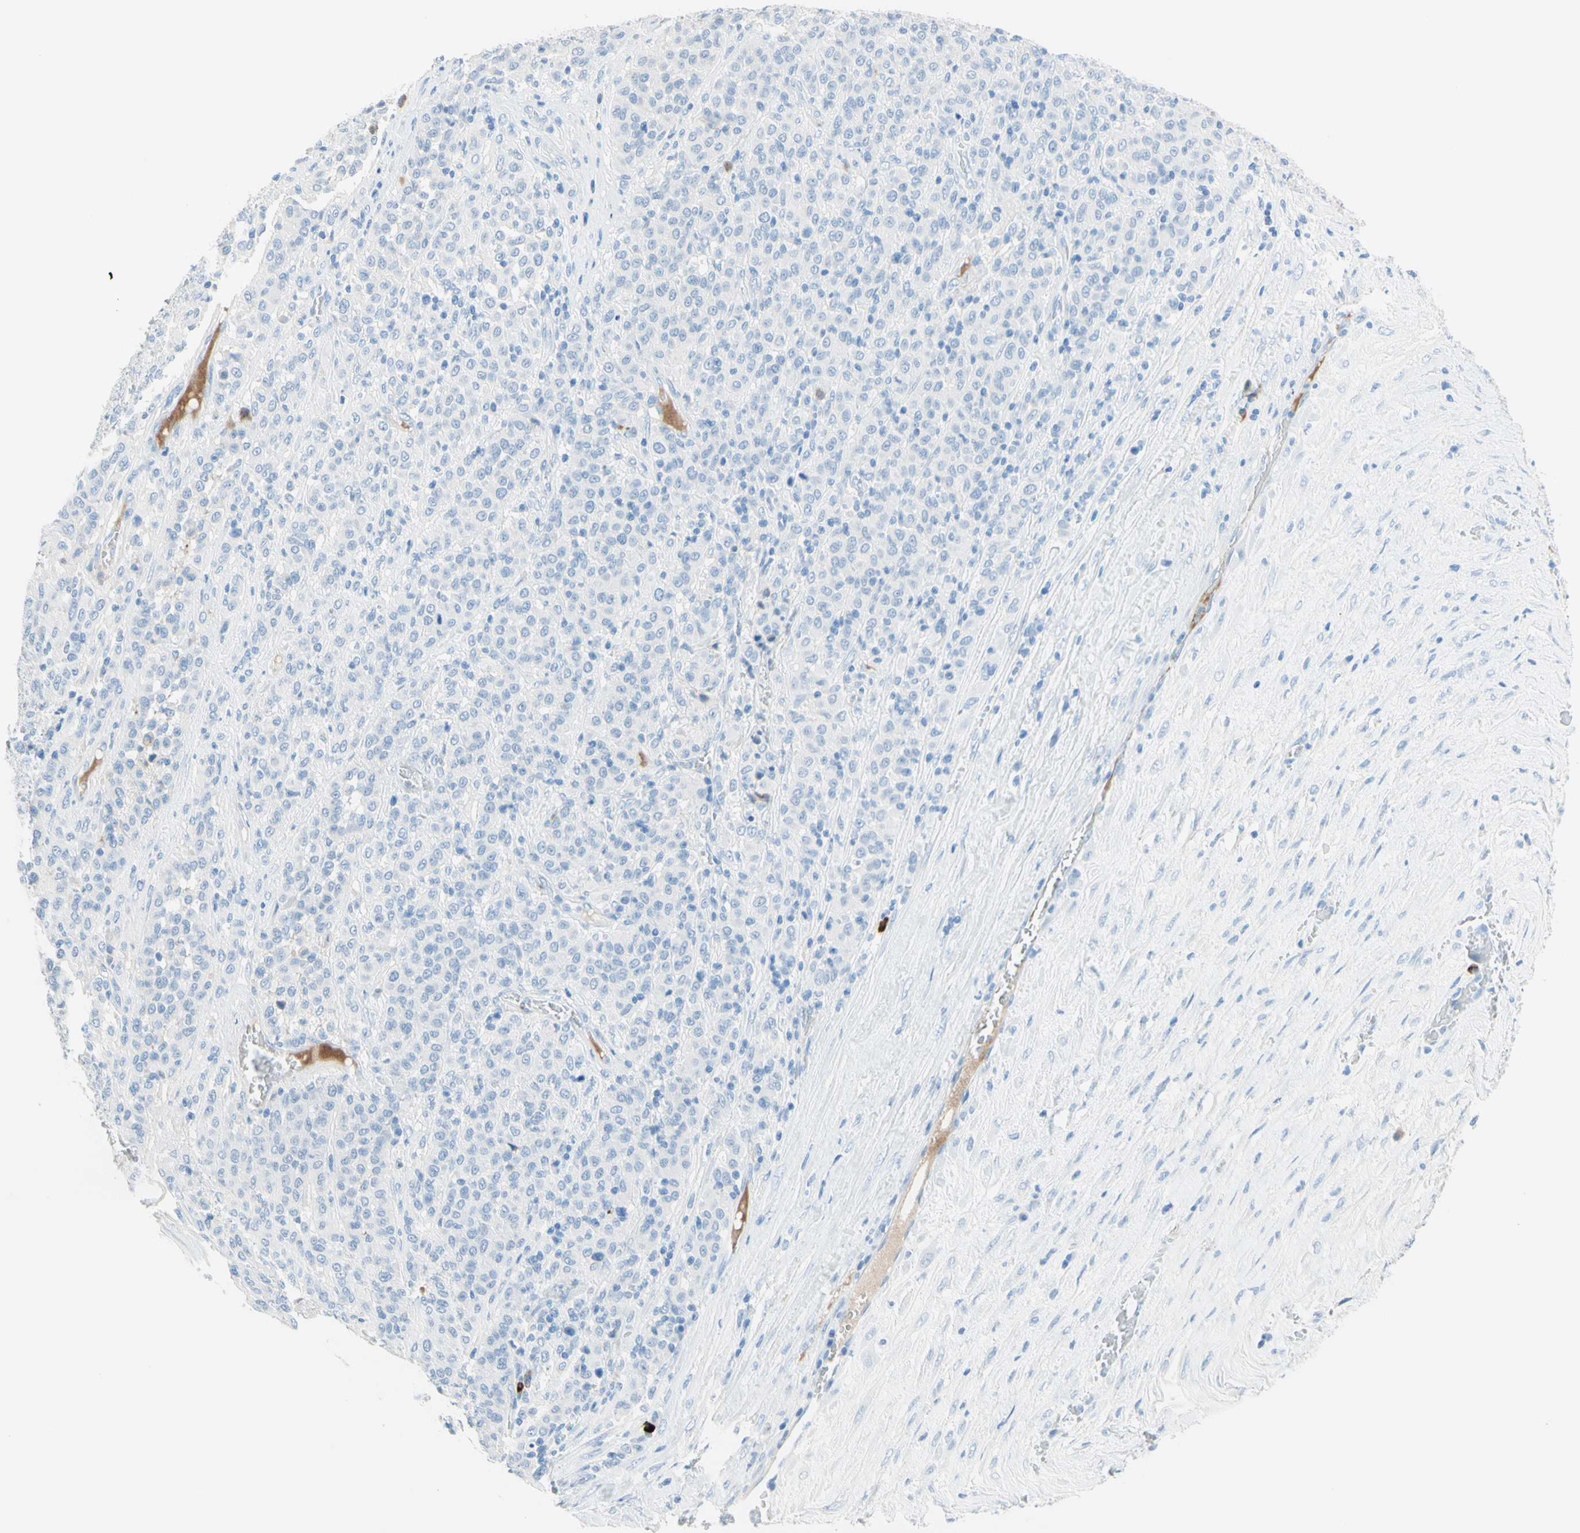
{"staining": {"intensity": "negative", "quantity": "none", "location": "none"}, "tissue": "melanoma", "cell_type": "Tumor cells", "image_type": "cancer", "snomed": [{"axis": "morphology", "description": "Malignant melanoma, Metastatic site"}, {"axis": "topography", "description": "Pancreas"}], "caption": "The histopathology image shows no staining of tumor cells in melanoma. (DAB (3,3'-diaminobenzidine) immunohistochemistry (IHC), high magnification).", "gene": "IL6ST", "patient": {"sex": "female", "age": 30}}